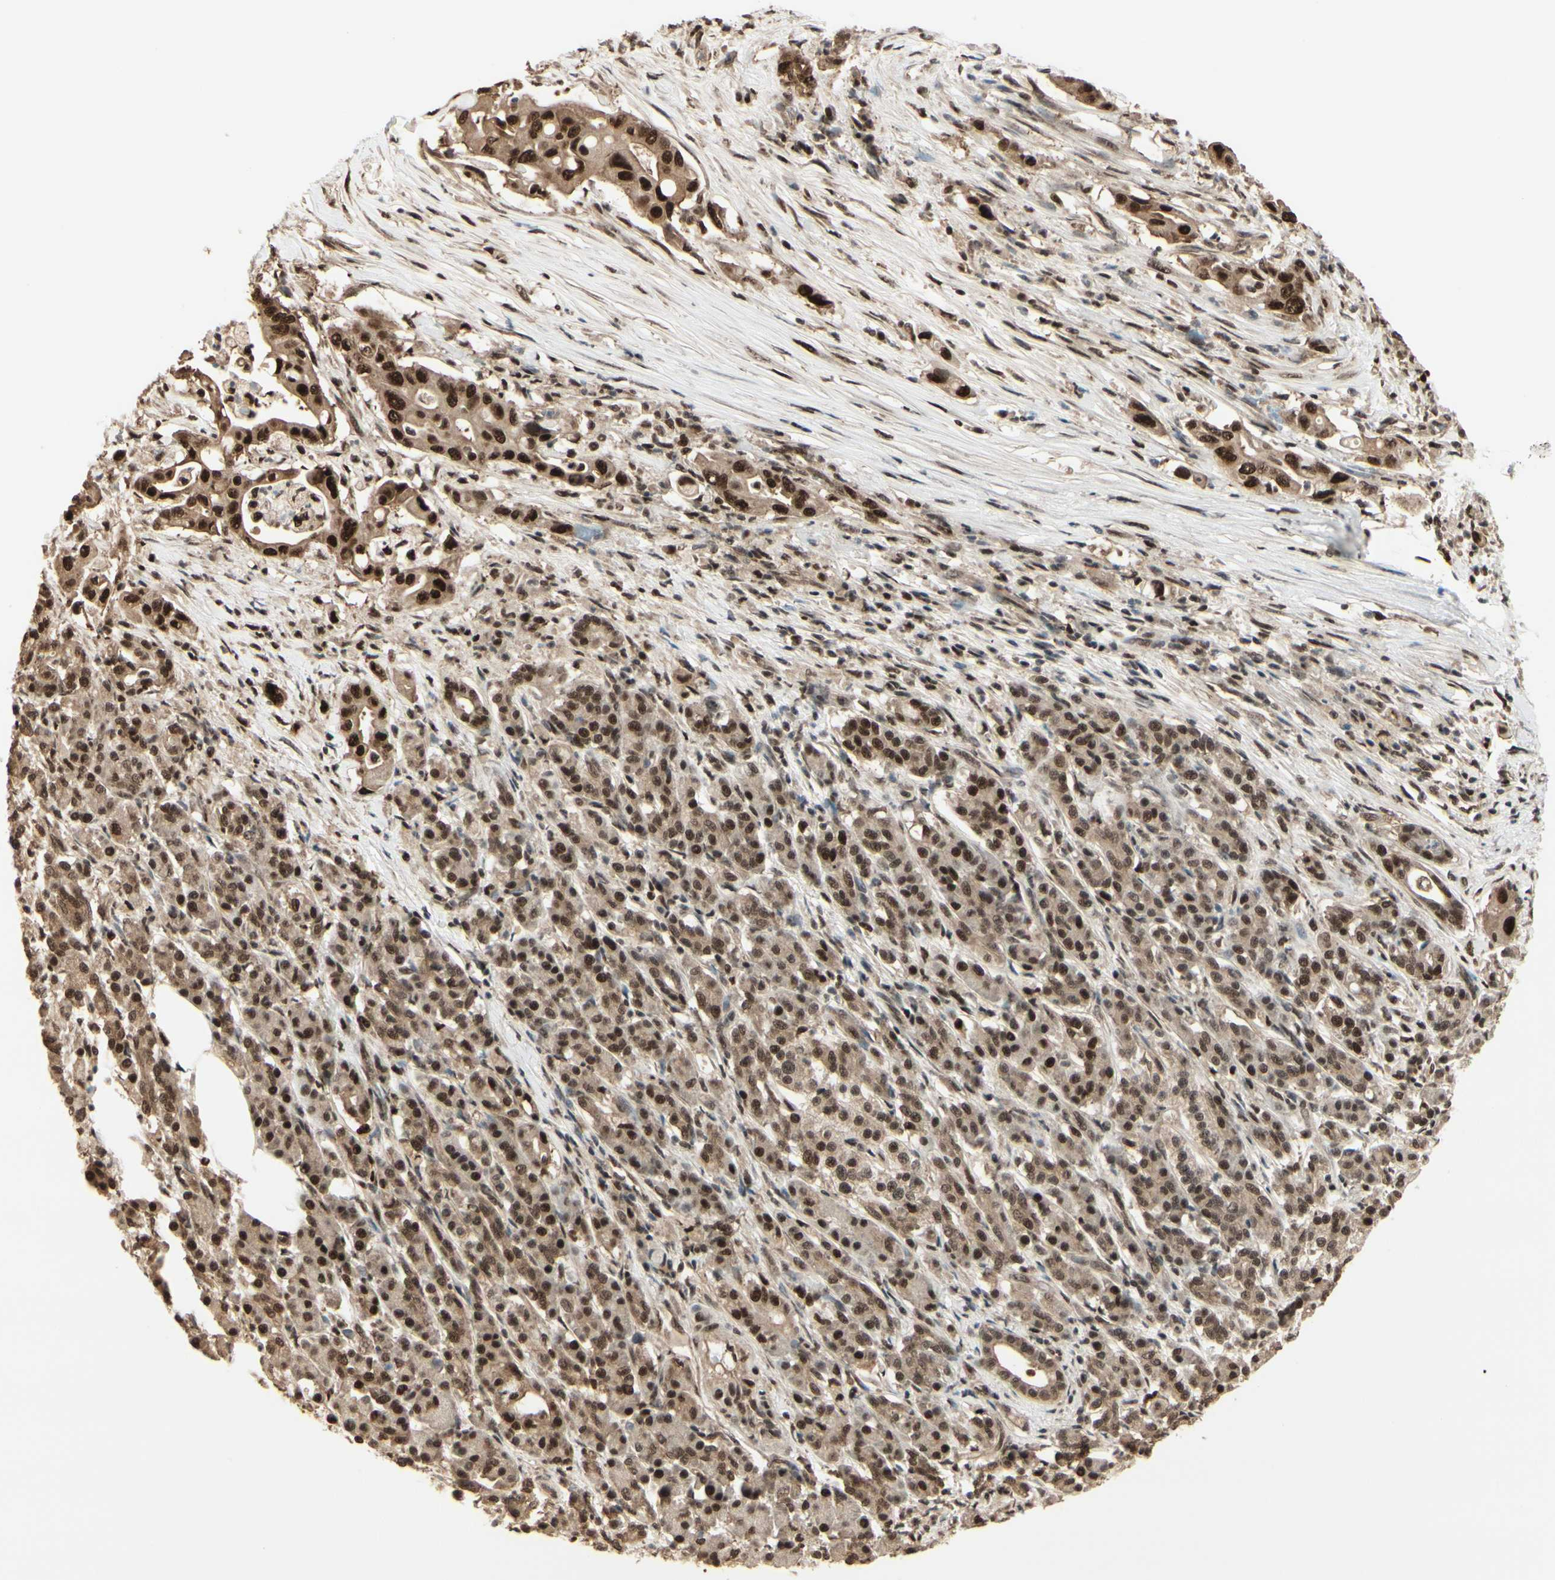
{"staining": {"intensity": "strong", "quantity": ">75%", "location": "cytoplasmic/membranous,nuclear"}, "tissue": "pancreatic cancer", "cell_type": "Tumor cells", "image_type": "cancer", "snomed": [{"axis": "morphology", "description": "Normal tissue, NOS"}, {"axis": "topography", "description": "Pancreas"}], "caption": "IHC of human pancreatic cancer shows high levels of strong cytoplasmic/membranous and nuclear expression in approximately >75% of tumor cells. The staining was performed using DAB, with brown indicating positive protein expression. Nuclei are stained blue with hematoxylin.", "gene": "HSF1", "patient": {"sex": "male", "age": 42}}